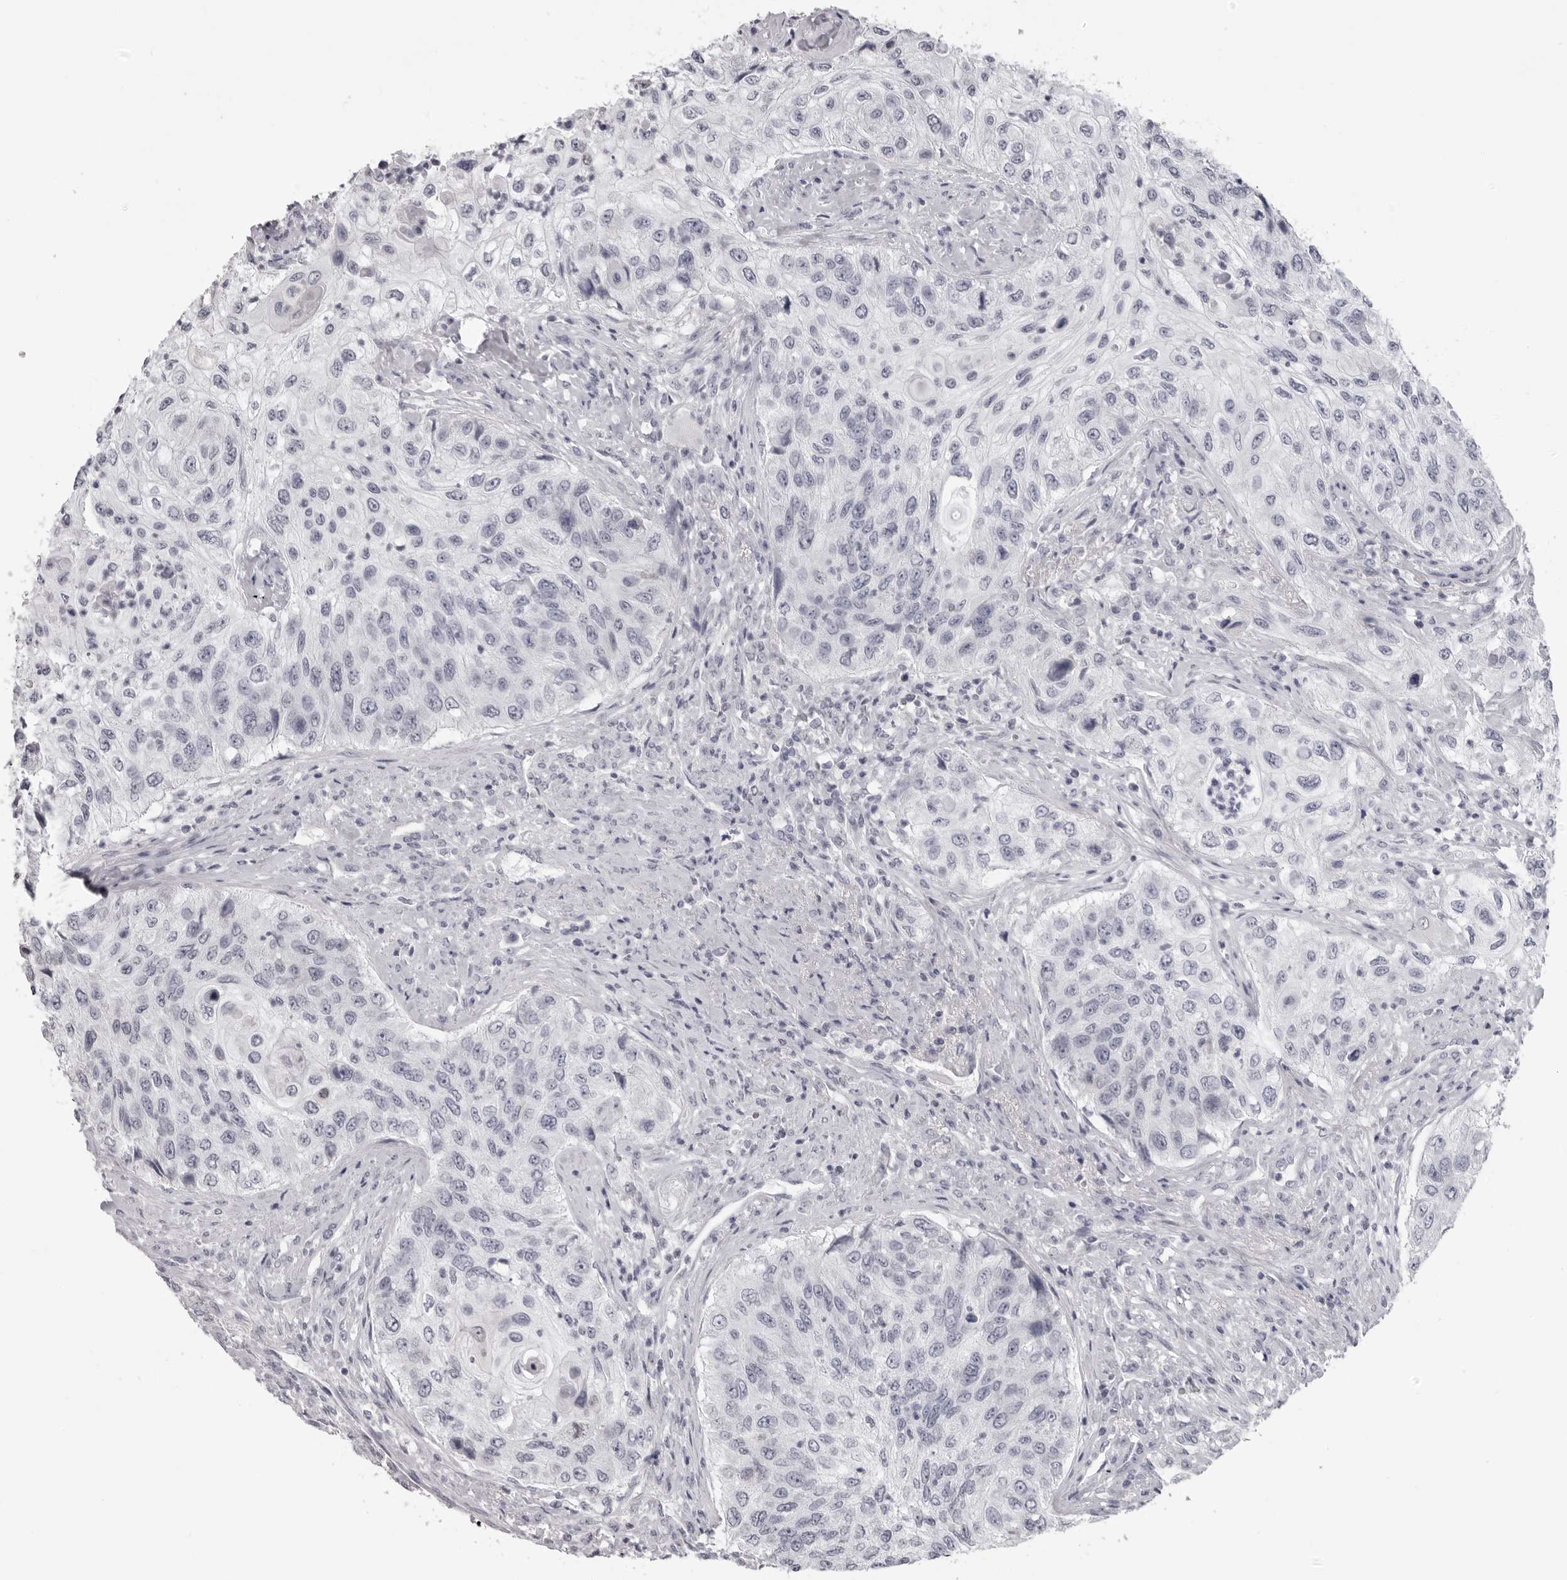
{"staining": {"intensity": "negative", "quantity": "none", "location": "none"}, "tissue": "urothelial cancer", "cell_type": "Tumor cells", "image_type": "cancer", "snomed": [{"axis": "morphology", "description": "Urothelial carcinoma, High grade"}, {"axis": "topography", "description": "Urinary bladder"}], "caption": "This is a photomicrograph of immunohistochemistry (IHC) staining of high-grade urothelial carcinoma, which shows no positivity in tumor cells.", "gene": "DNALI1", "patient": {"sex": "female", "age": 60}}